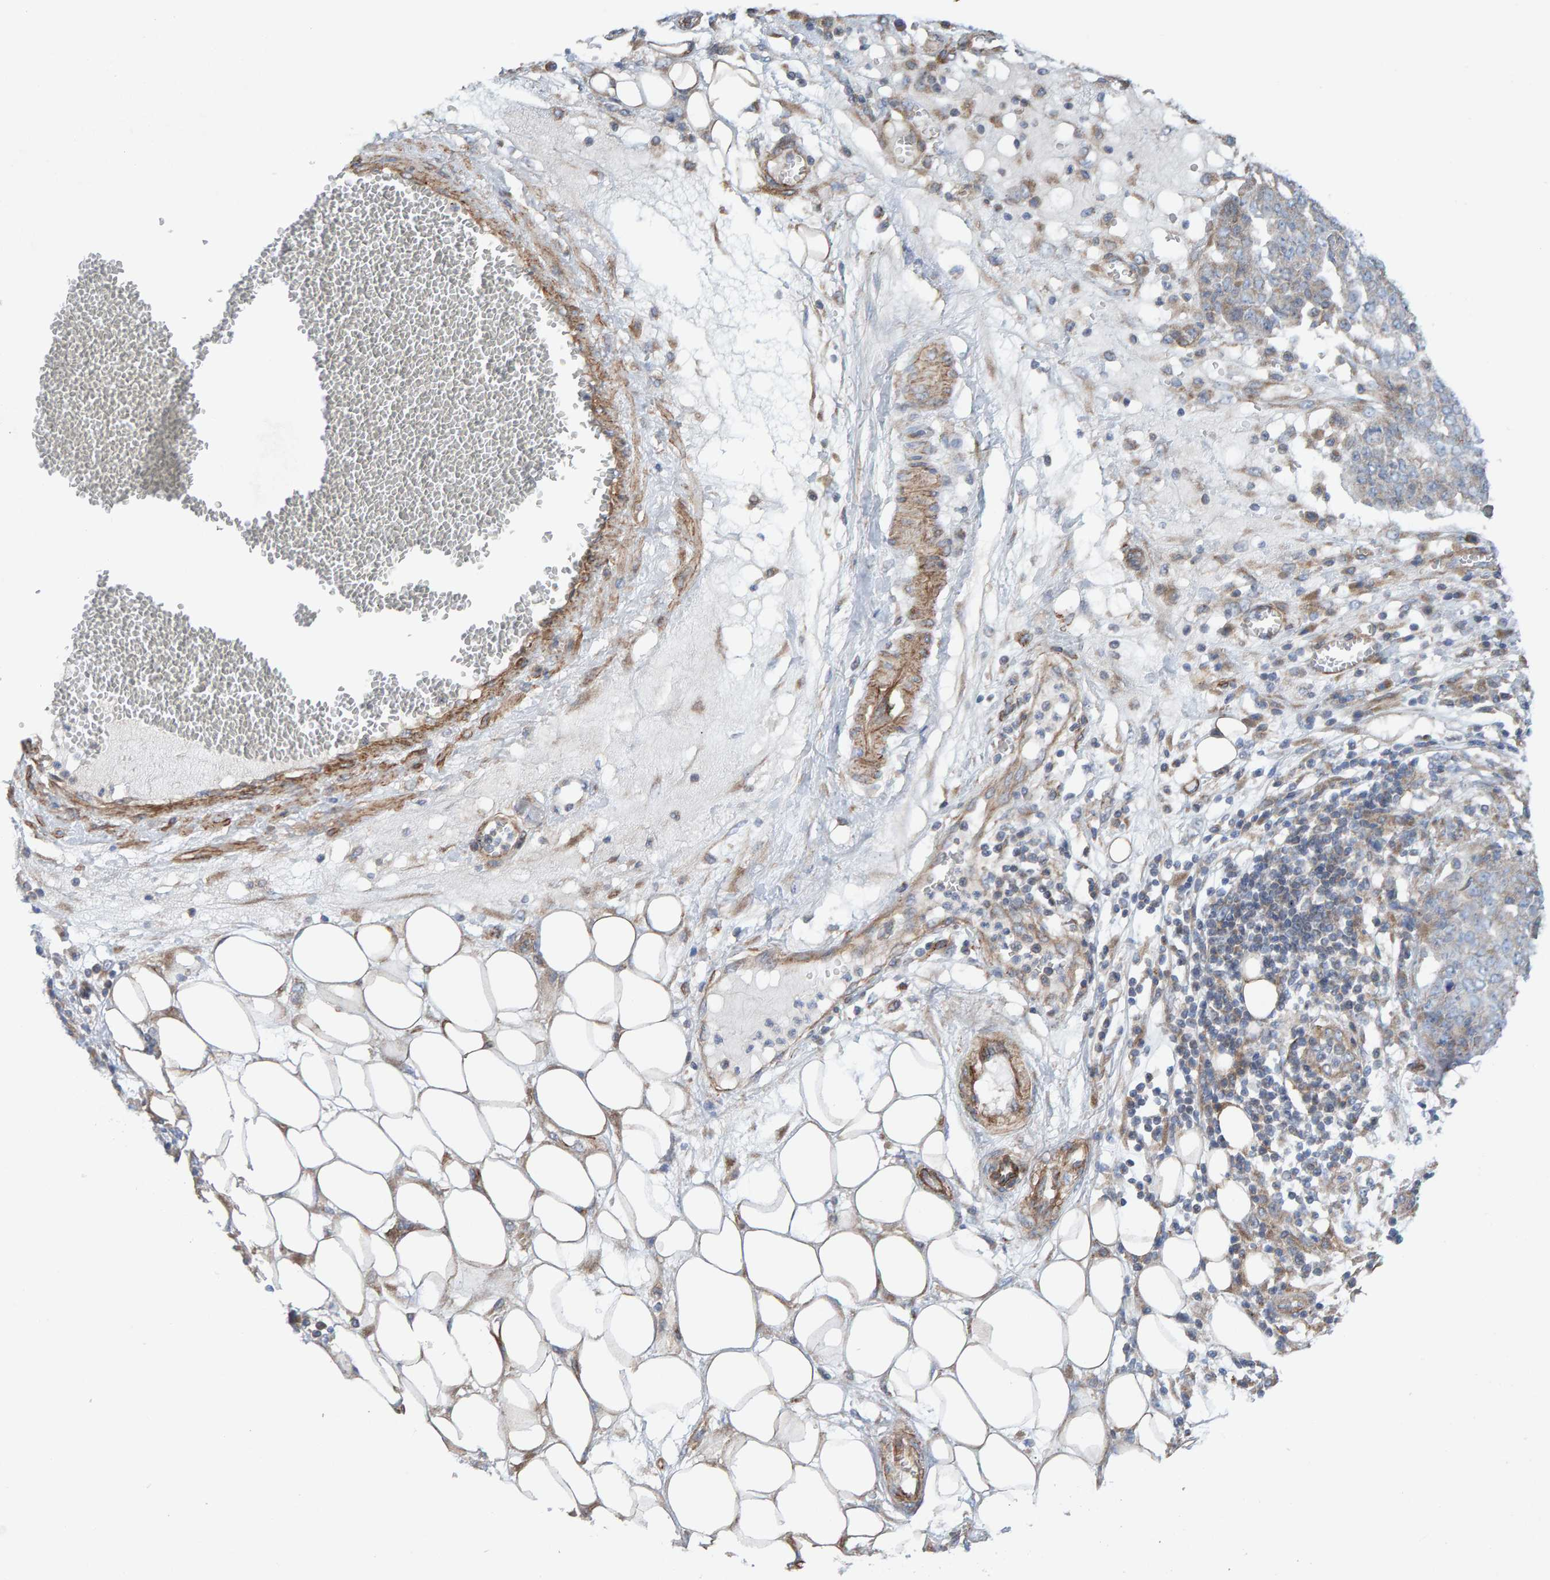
{"staining": {"intensity": "weak", "quantity": "25%-75%", "location": "cytoplasmic/membranous"}, "tissue": "ovarian cancer", "cell_type": "Tumor cells", "image_type": "cancer", "snomed": [{"axis": "morphology", "description": "Cystadenocarcinoma, serous, NOS"}, {"axis": "topography", "description": "Soft tissue"}, {"axis": "topography", "description": "Ovary"}], "caption": "Serous cystadenocarcinoma (ovarian) stained for a protein (brown) reveals weak cytoplasmic/membranous positive expression in about 25%-75% of tumor cells.", "gene": "CDK5RAP3", "patient": {"sex": "female", "age": 57}}